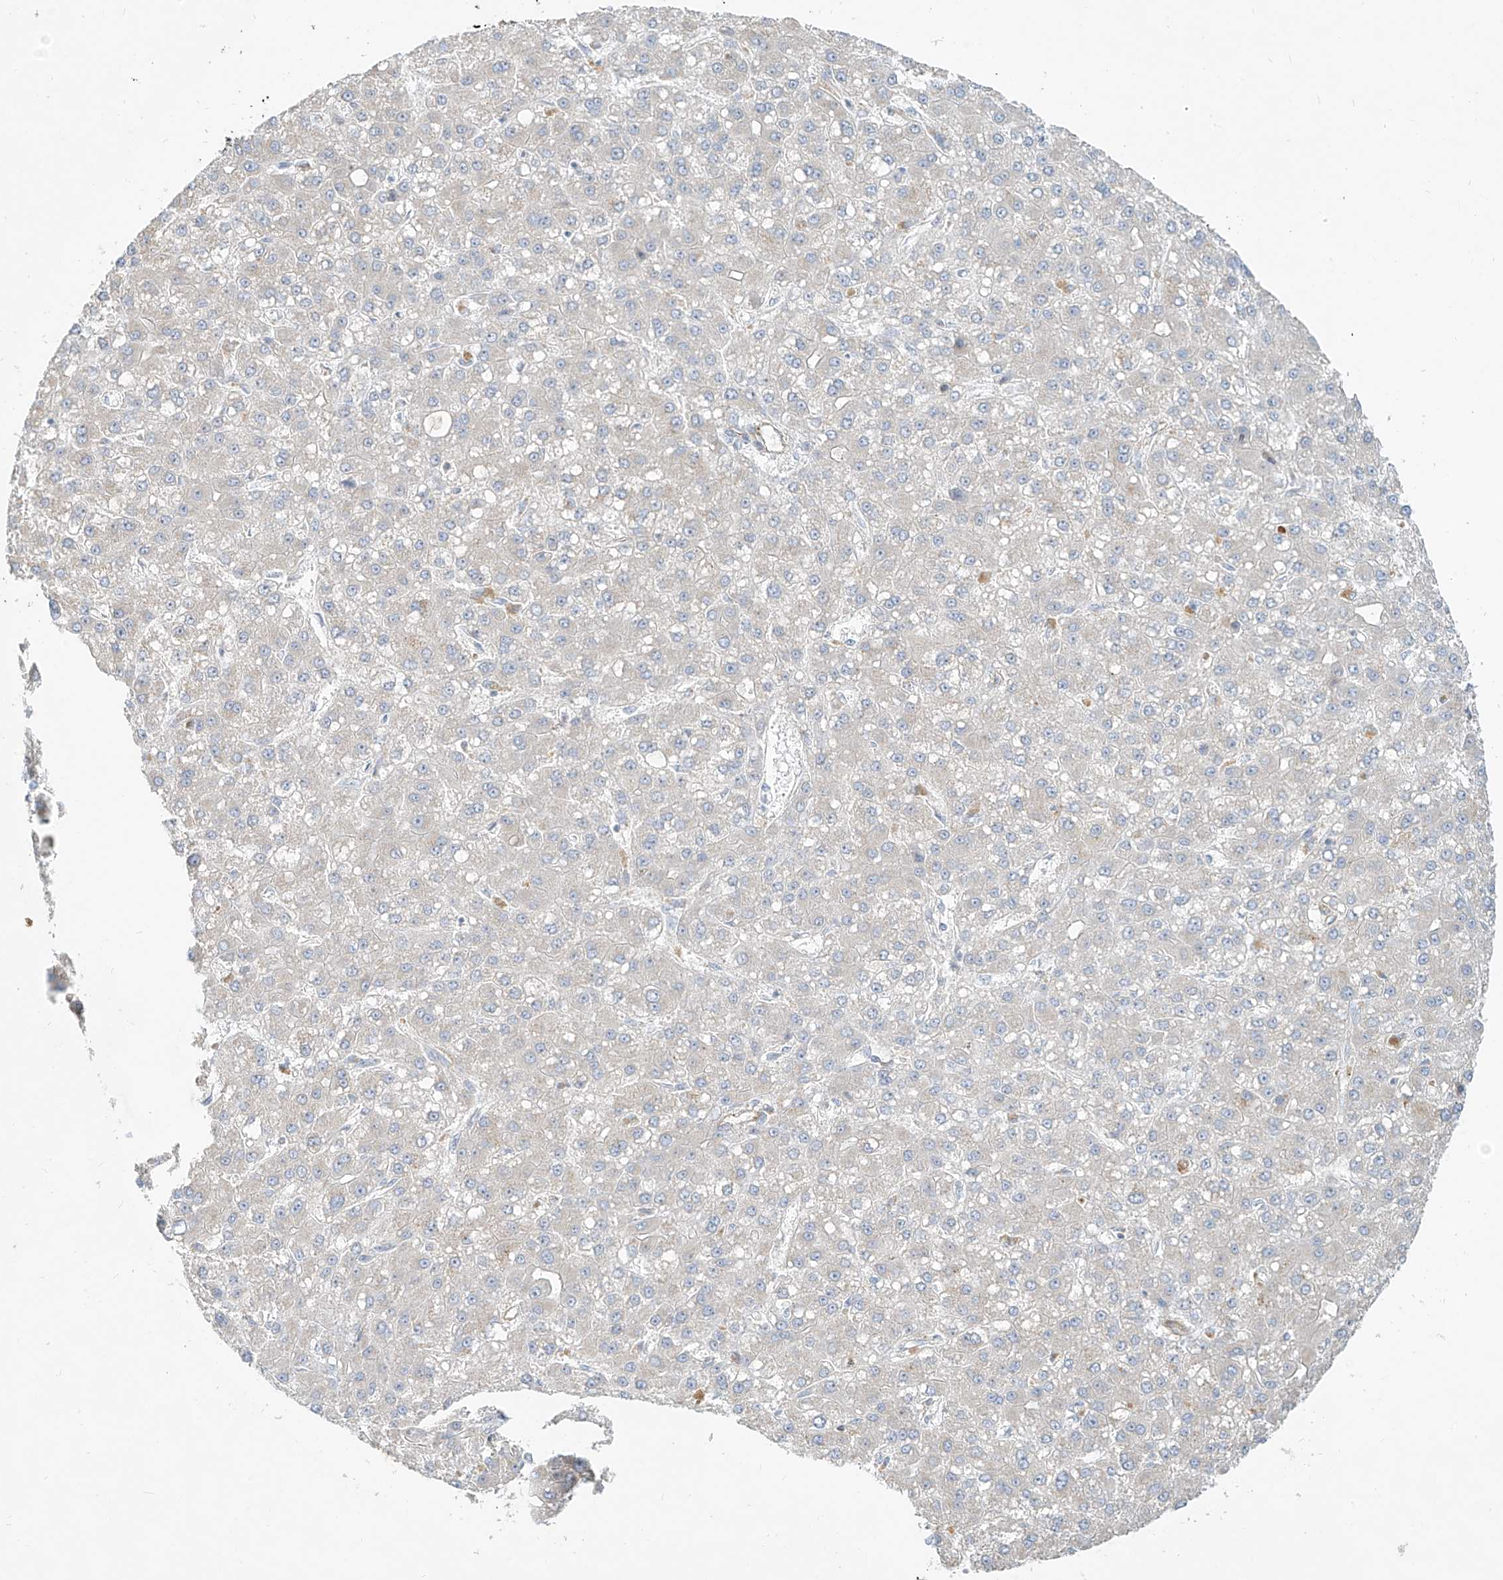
{"staining": {"intensity": "negative", "quantity": "none", "location": "none"}, "tissue": "liver cancer", "cell_type": "Tumor cells", "image_type": "cancer", "snomed": [{"axis": "morphology", "description": "Carcinoma, Hepatocellular, NOS"}, {"axis": "topography", "description": "Liver"}], "caption": "IHC image of neoplastic tissue: liver hepatocellular carcinoma stained with DAB (3,3'-diaminobenzidine) displays no significant protein positivity in tumor cells.", "gene": "C2orf42", "patient": {"sex": "male", "age": 67}}